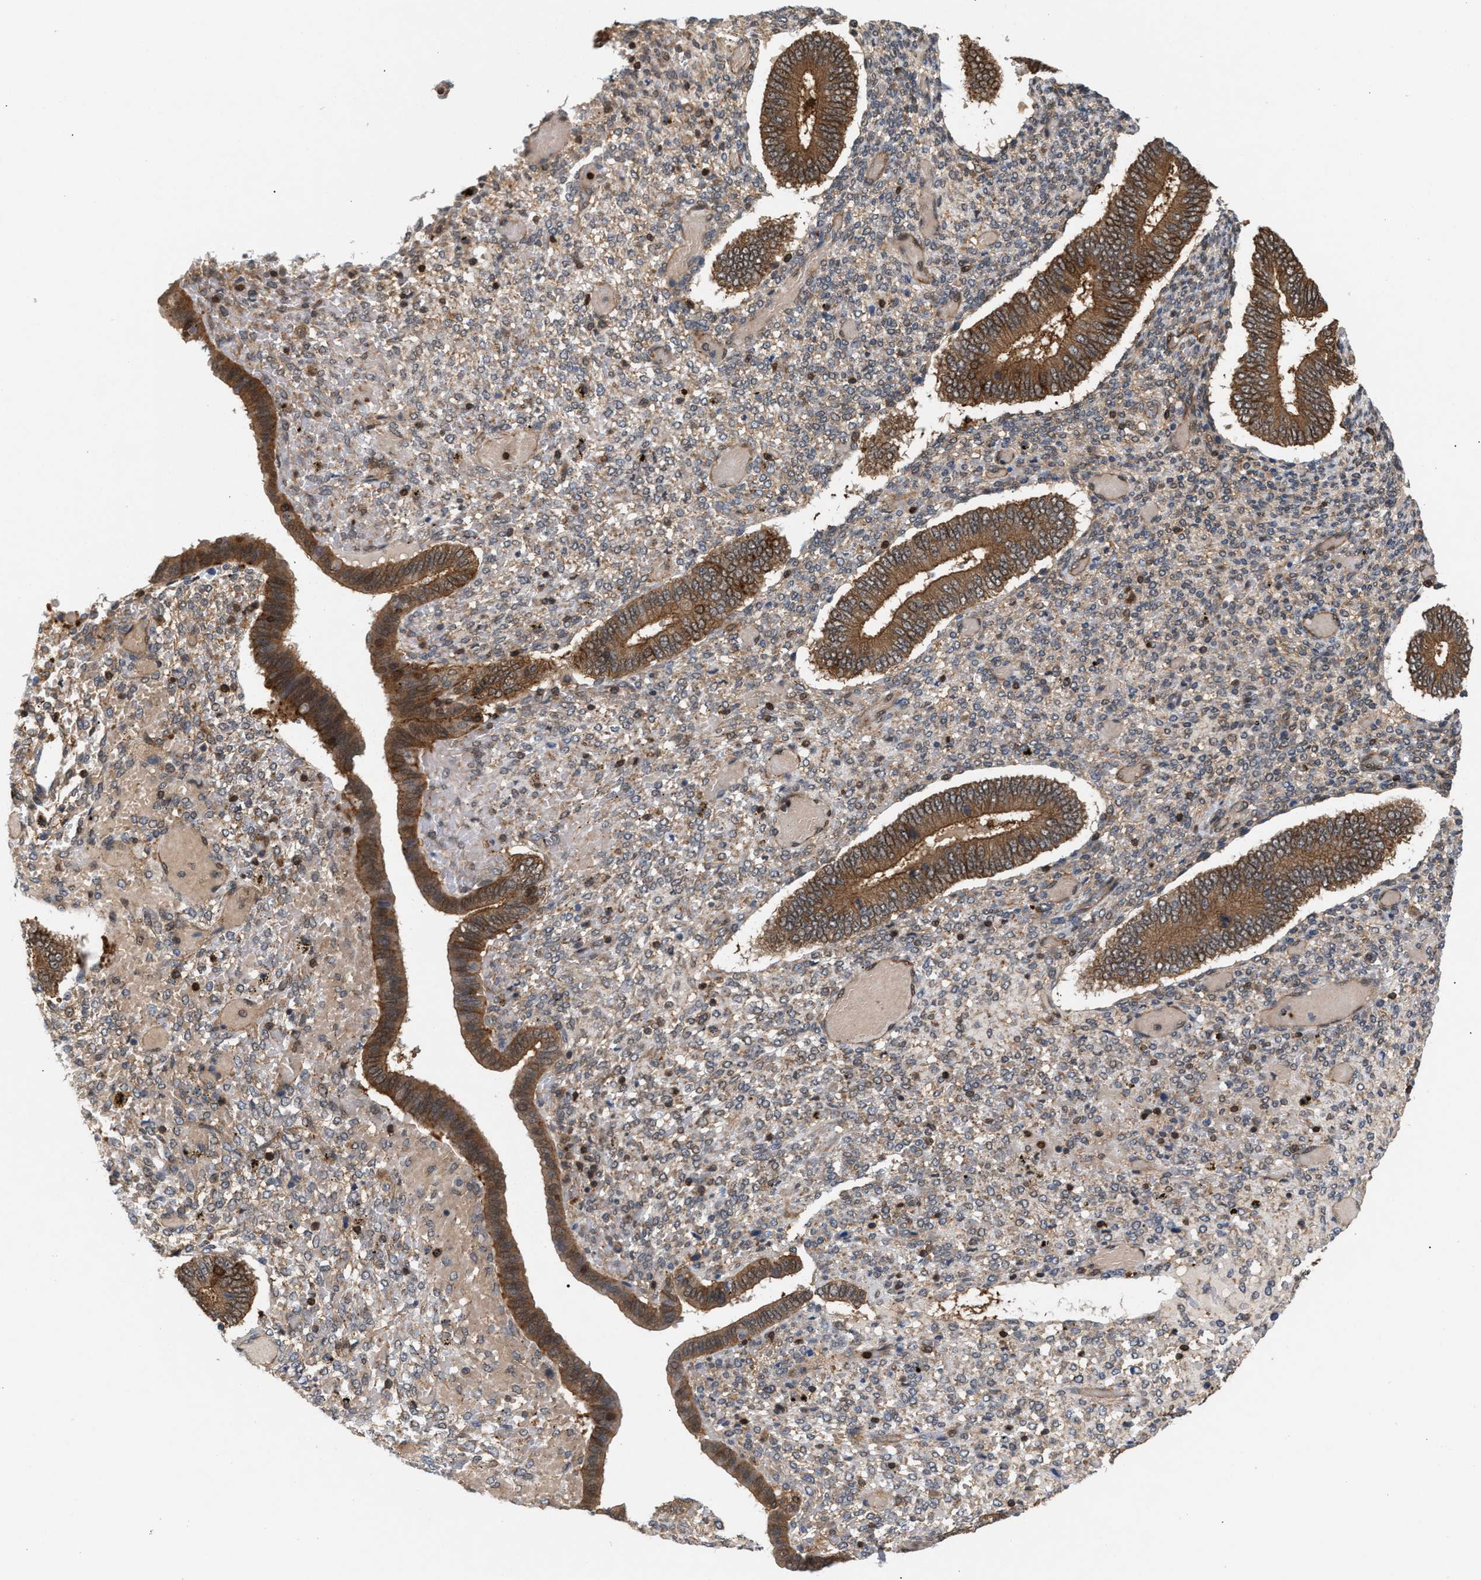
{"staining": {"intensity": "negative", "quantity": "none", "location": "none"}, "tissue": "endometrium", "cell_type": "Cells in endometrial stroma", "image_type": "normal", "snomed": [{"axis": "morphology", "description": "Normal tissue, NOS"}, {"axis": "topography", "description": "Endometrium"}], "caption": "Cells in endometrial stroma are negative for protein expression in unremarkable human endometrium. (DAB immunohistochemistry, high magnification).", "gene": "GLOD4", "patient": {"sex": "female", "age": 42}}